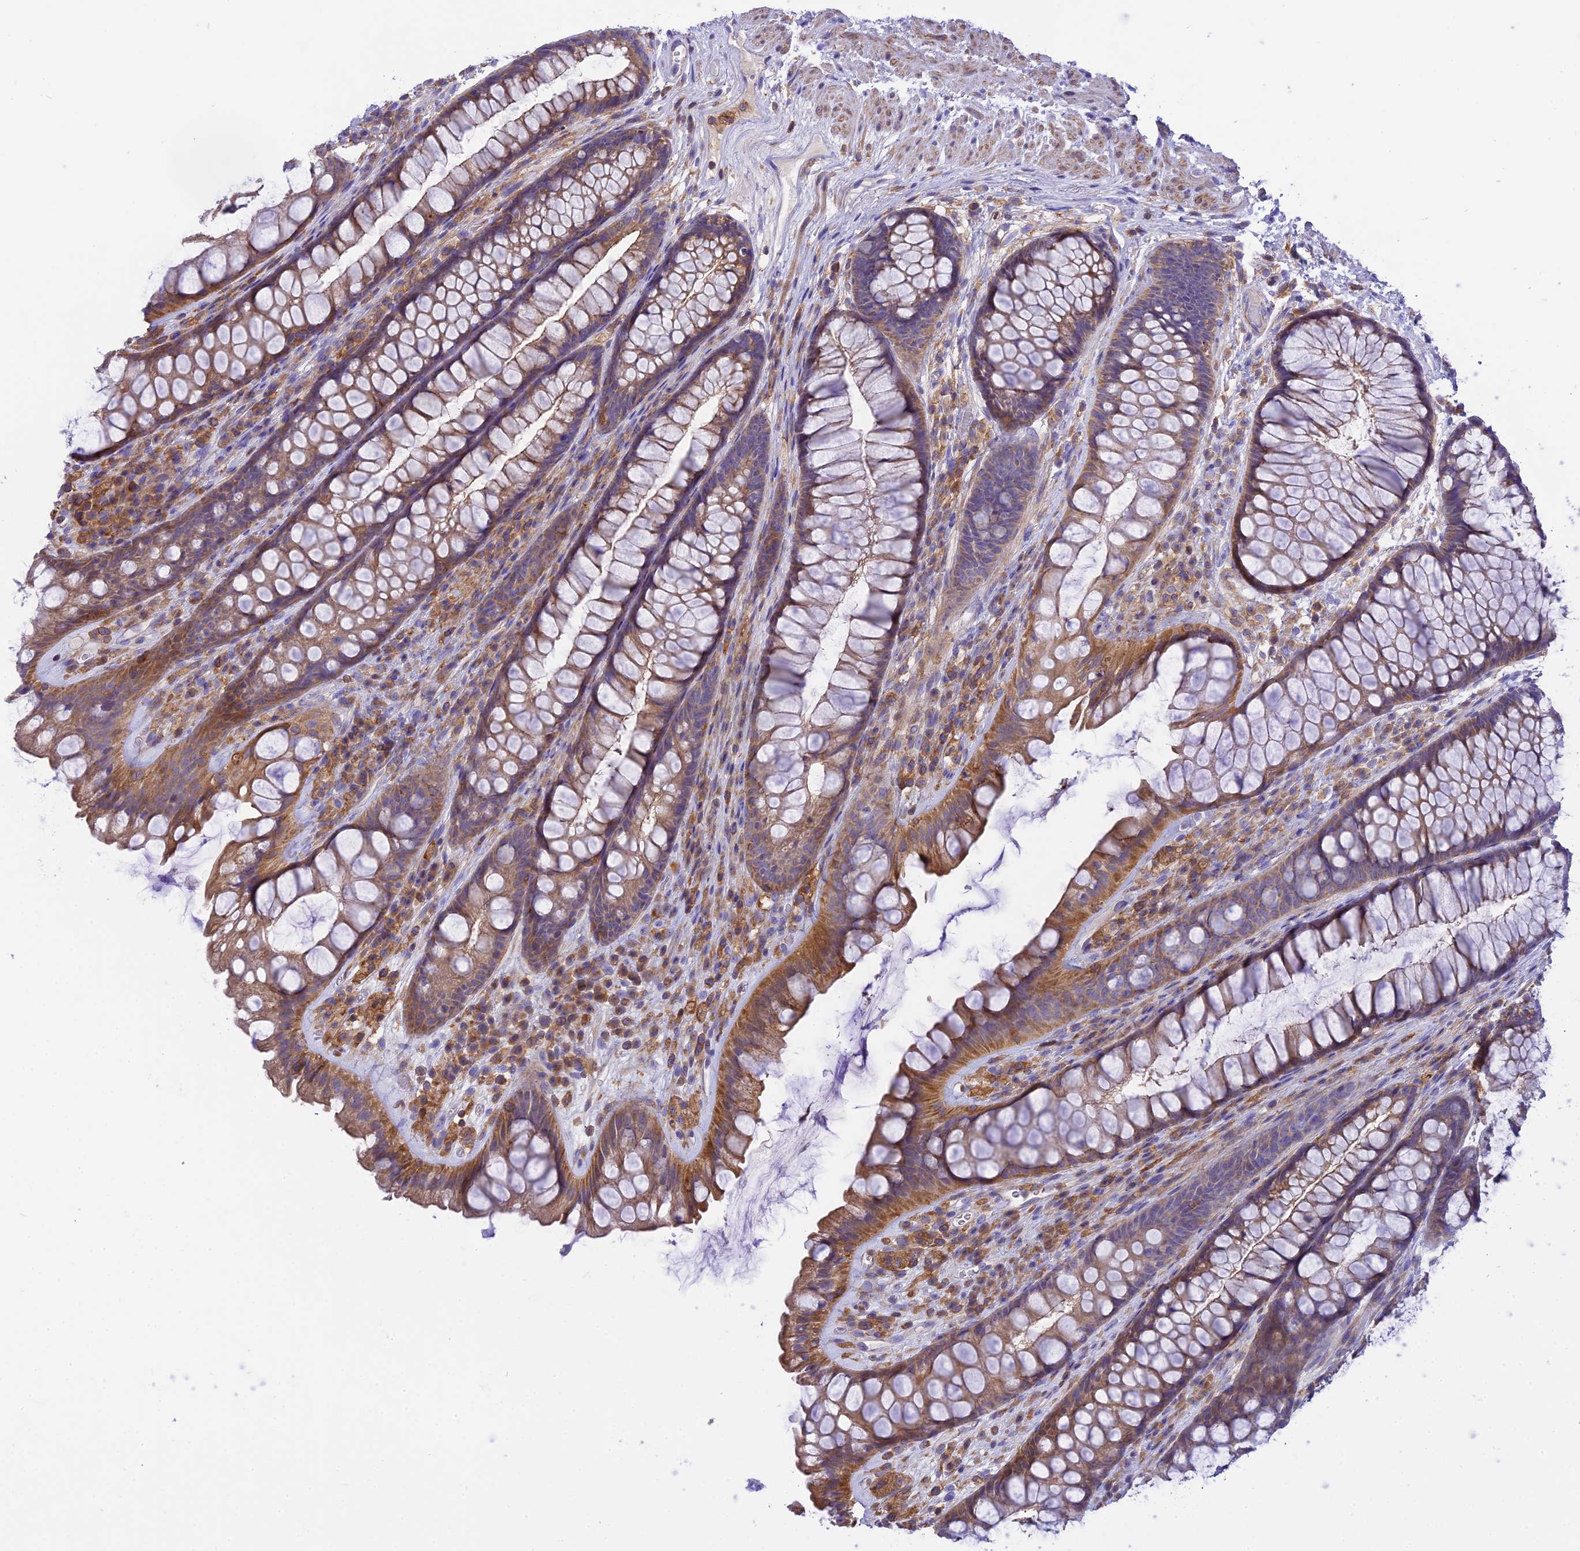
{"staining": {"intensity": "moderate", "quantity": ">75%", "location": "cytoplasmic/membranous"}, "tissue": "rectum", "cell_type": "Glandular cells", "image_type": "normal", "snomed": [{"axis": "morphology", "description": "Normal tissue, NOS"}, {"axis": "topography", "description": "Rectum"}], "caption": "Immunohistochemistry (IHC) micrograph of normal rectum: human rectum stained using immunohistochemistry (IHC) demonstrates medium levels of moderate protein expression localized specifically in the cytoplasmic/membranous of glandular cells, appearing as a cytoplasmic/membranous brown color.", "gene": "CORO7", "patient": {"sex": "male", "age": 74}}